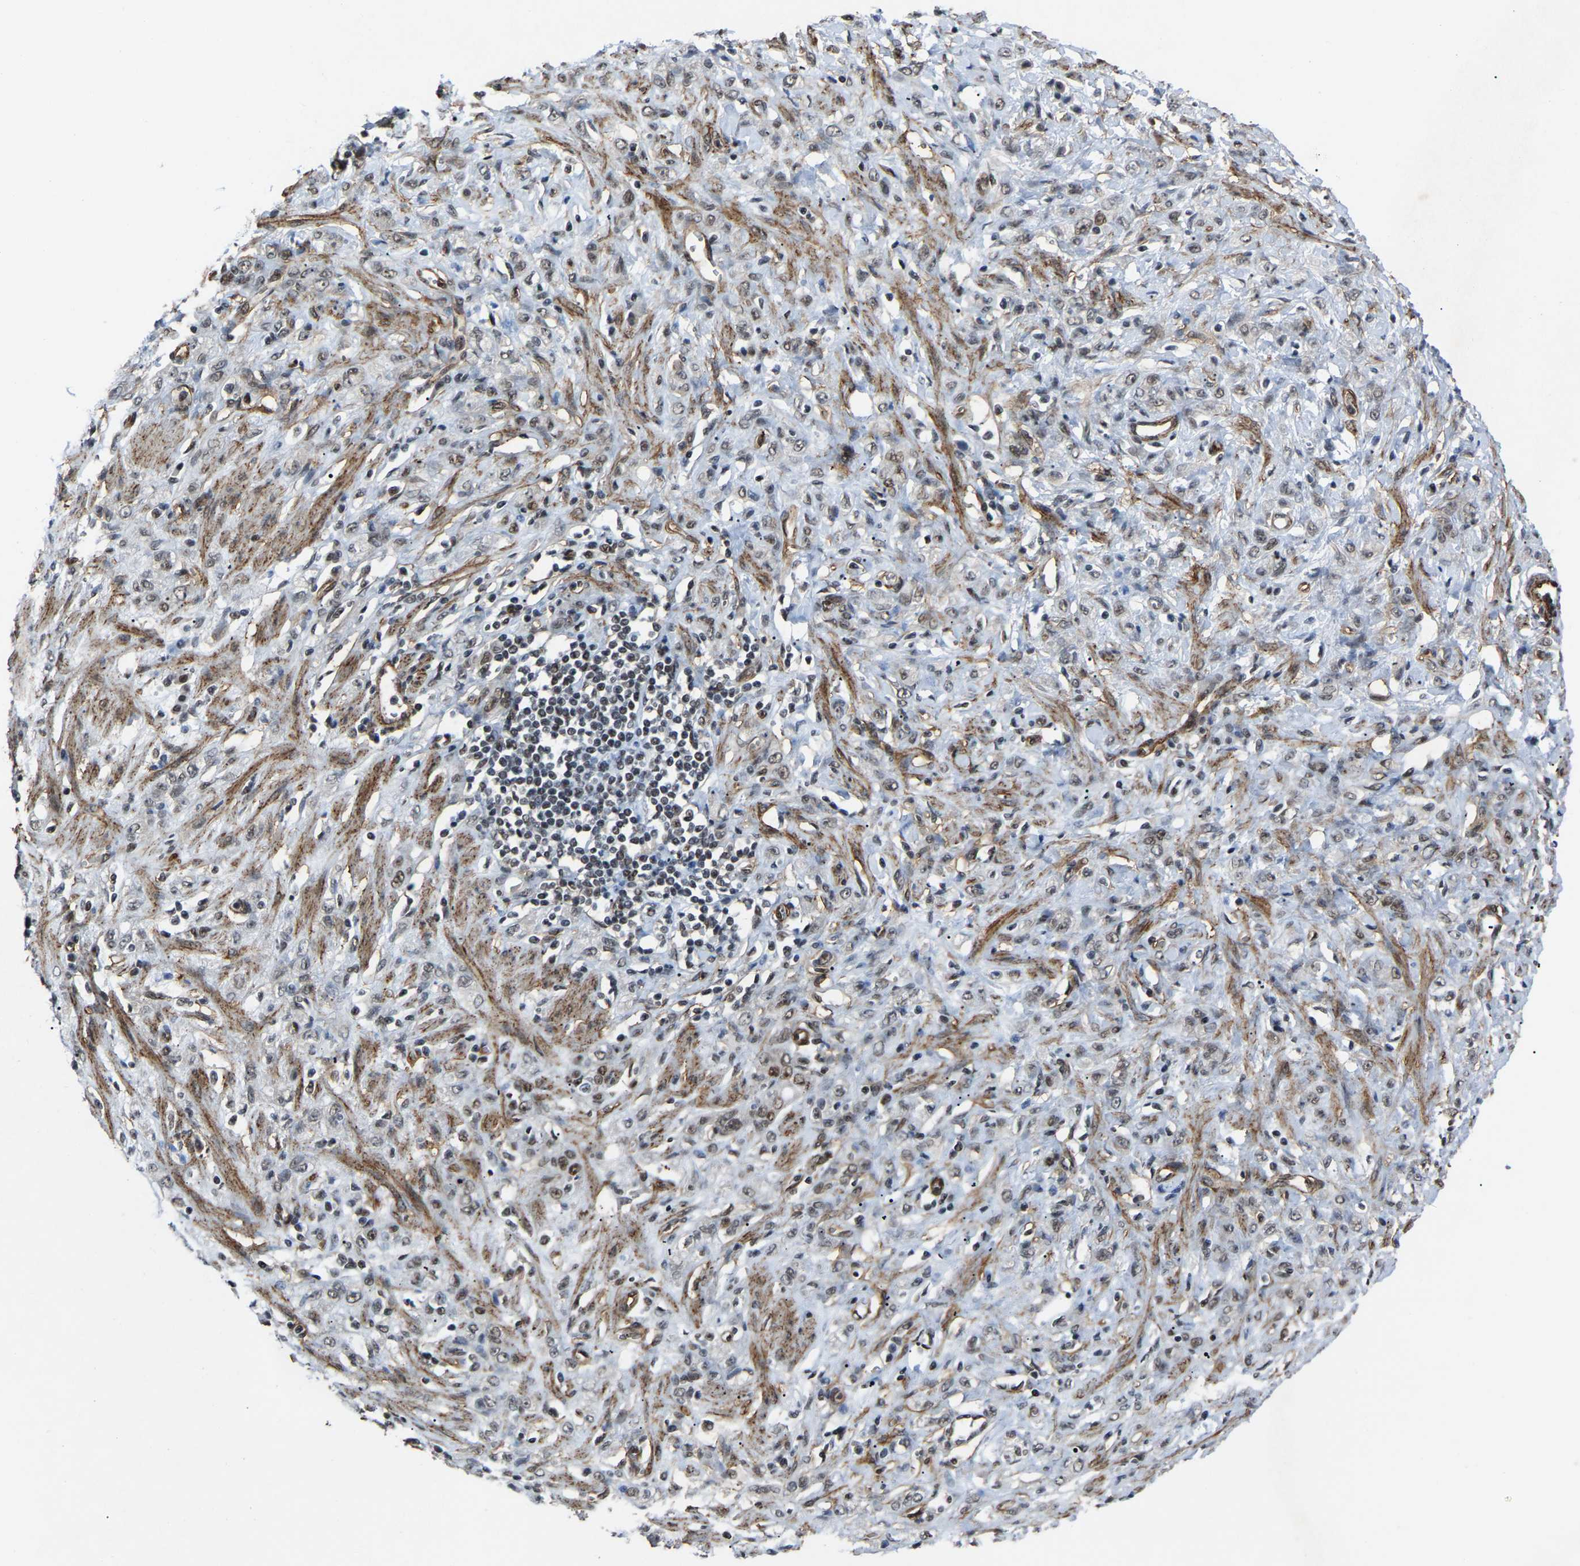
{"staining": {"intensity": "weak", "quantity": ">75%", "location": "nuclear"}, "tissue": "stomach cancer", "cell_type": "Tumor cells", "image_type": "cancer", "snomed": [{"axis": "morphology", "description": "Normal tissue, NOS"}, {"axis": "morphology", "description": "Adenocarcinoma, NOS"}, {"axis": "topography", "description": "Stomach"}], "caption": "Adenocarcinoma (stomach) stained with DAB (3,3'-diaminobenzidine) immunohistochemistry (IHC) reveals low levels of weak nuclear expression in approximately >75% of tumor cells. (Stains: DAB in brown, nuclei in blue, Microscopy: brightfield microscopy at high magnification).", "gene": "DDX5", "patient": {"sex": "male", "age": 82}}